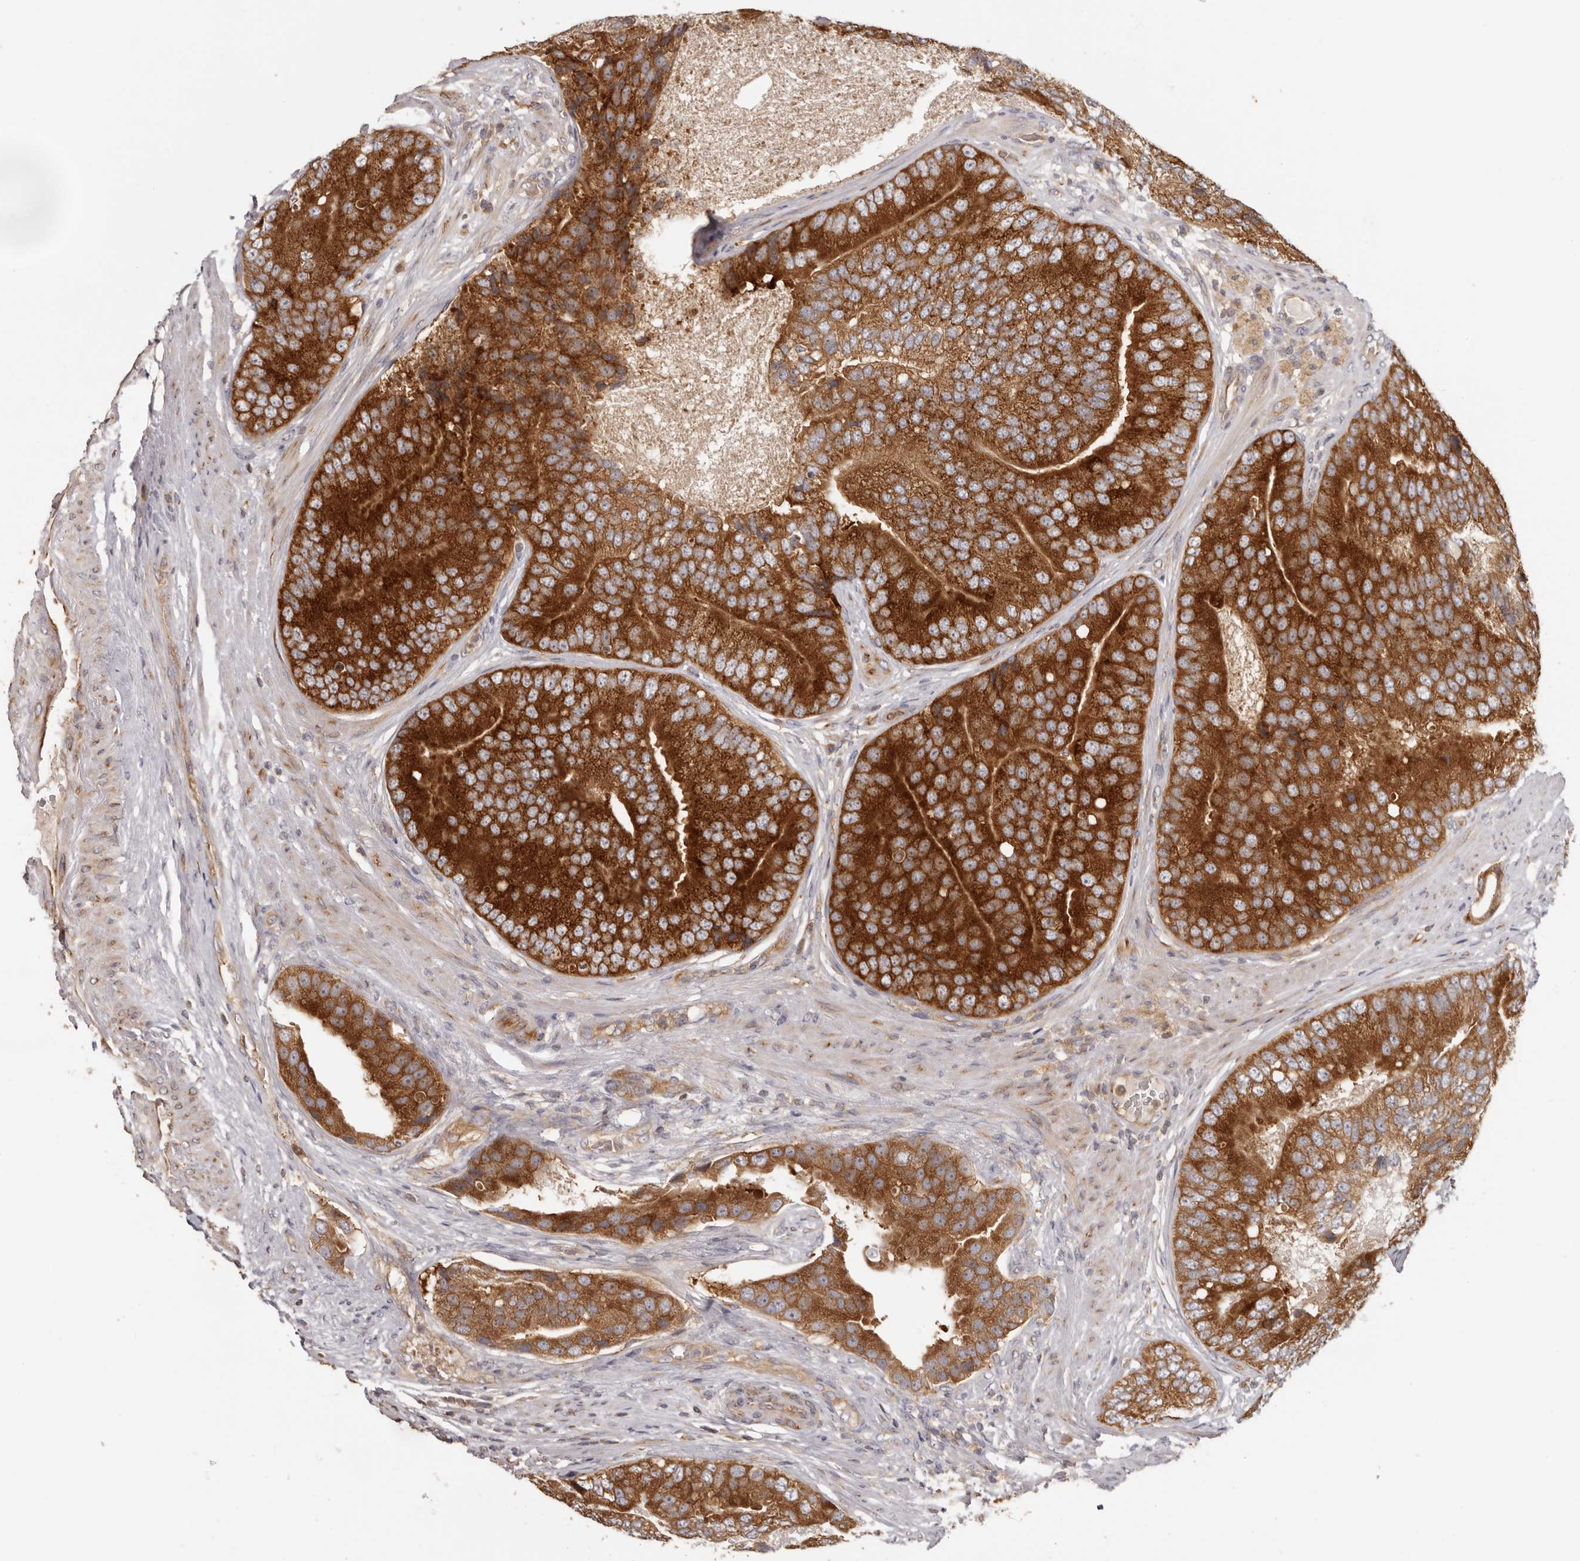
{"staining": {"intensity": "strong", "quantity": ">75%", "location": "cytoplasmic/membranous"}, "tissue": "prostate cancer", "cell_type": "Tumor cells", "image_type": "cancer", "snomed": [{"axis": "morphology", "description": "Adenocarcinoma, High grade"}, {"axis": "topography", "description": "Prostate"}], "caption": "IHC micrograph of neoplastic tissue: human adenocarcinoma (high-grade) (prostate) stained using immunohistochemistry demonstrates high levels of strong protein expression localized specifically in the cytoplasmic/membranous of tumor cells, appearing as a cytoplasmic/membranous brown color.", "gene": "EEF1E1", "patient": {"sex": "male", "age": 70}}